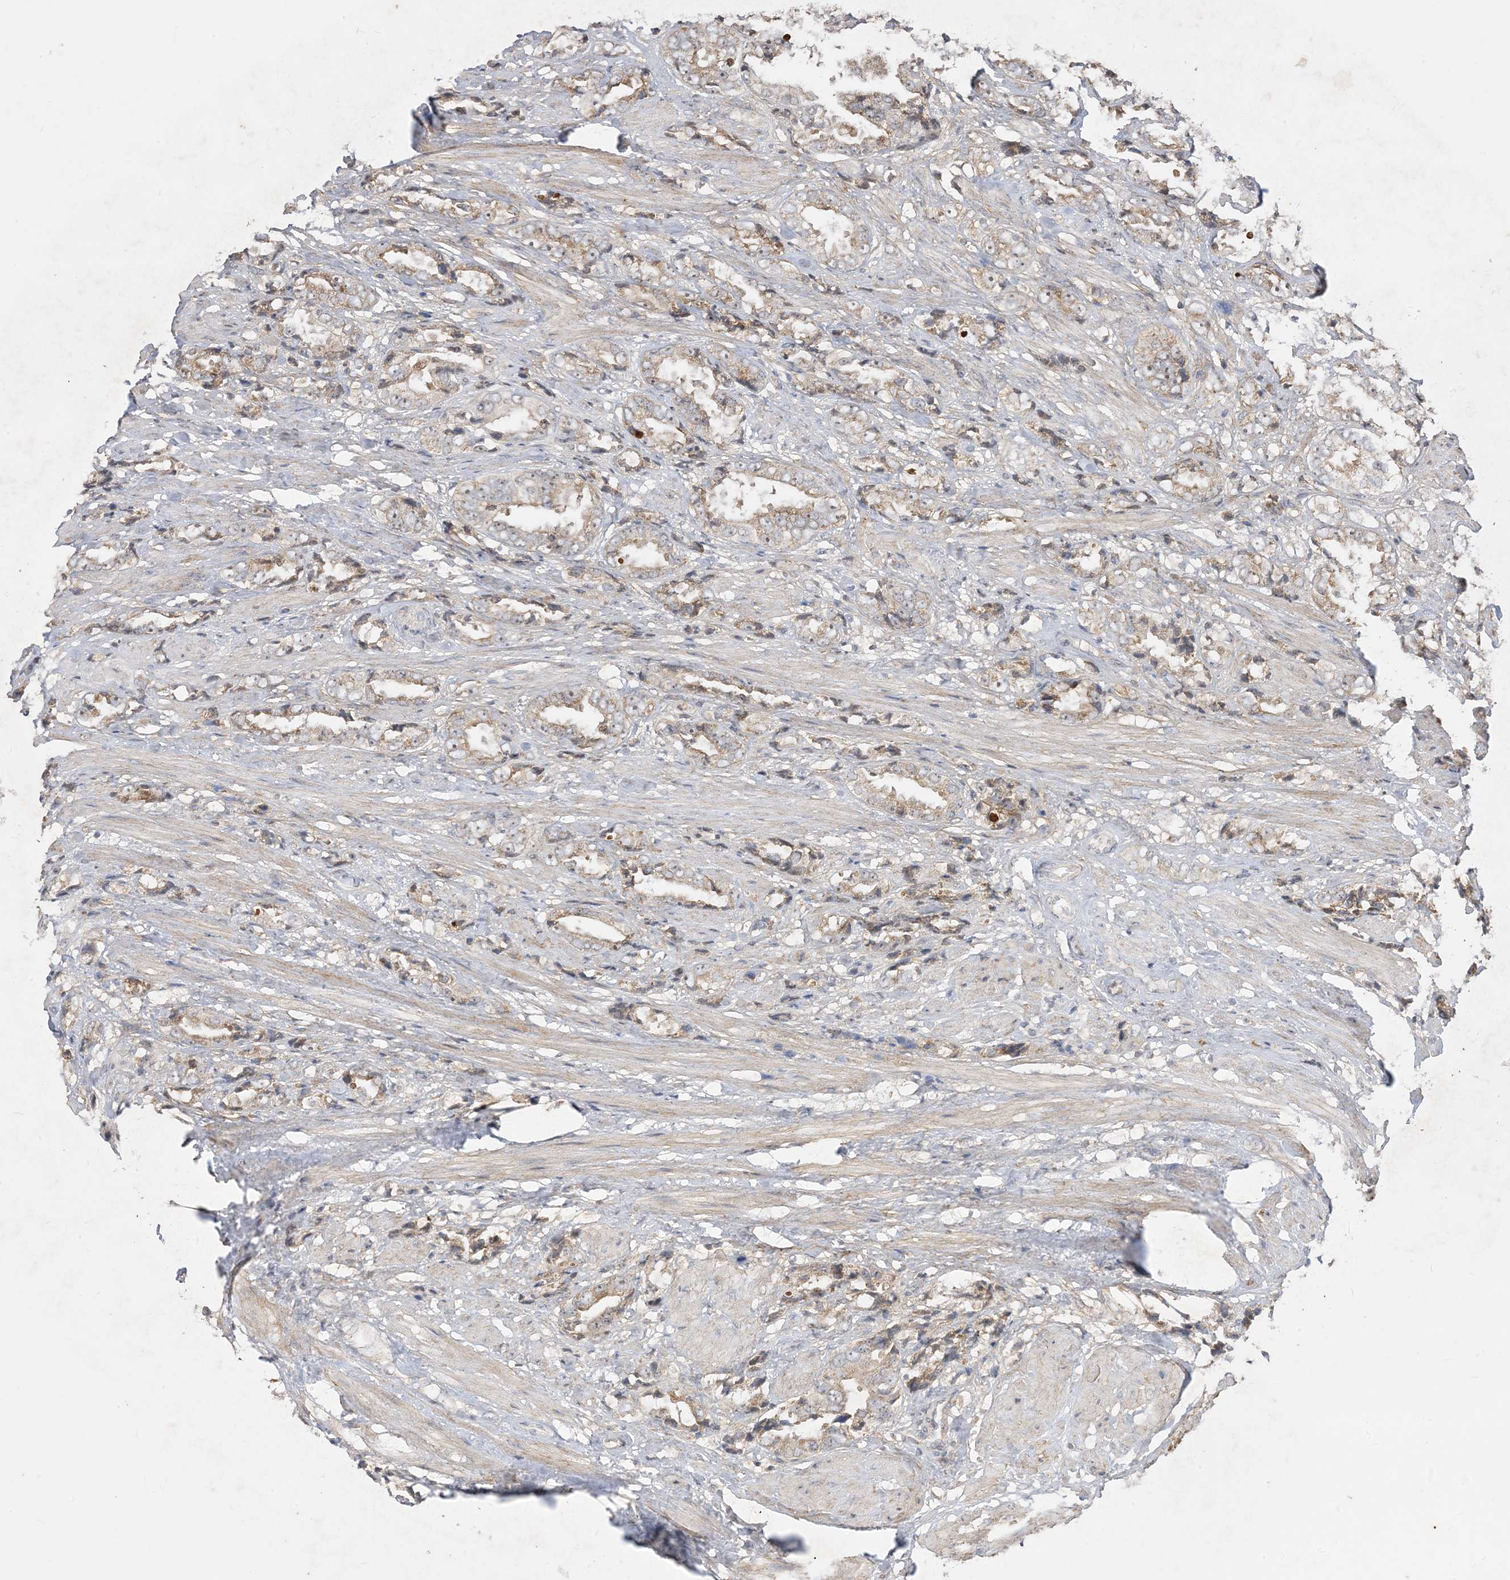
{"staining": {"intensity": "moderate", "quantity": ">75%", "location": "cytoplasmic/membranous"}, "tissue": "prostate cancer", "cell_type": "Tumor cells", "image_type": "cancer", "snomed": [{"axis": "morphology", "description": "Adenocarcinoma, High grade"}, {"axis": "topography", "description": "Prostate"}], "caption": "Immunohistochemical staining of prostate high-grade adenocarcinoma demonstrates medium levels of moderate cytoplasmic/membranous protein staining in approximately >75% of tumor cells. (DAB (3,3'-diaminobenzidine) IHC with brightfield microscopy, high magnification).", "gene": "SIRT3", "patient": {"sex": "male", "age": 61}}